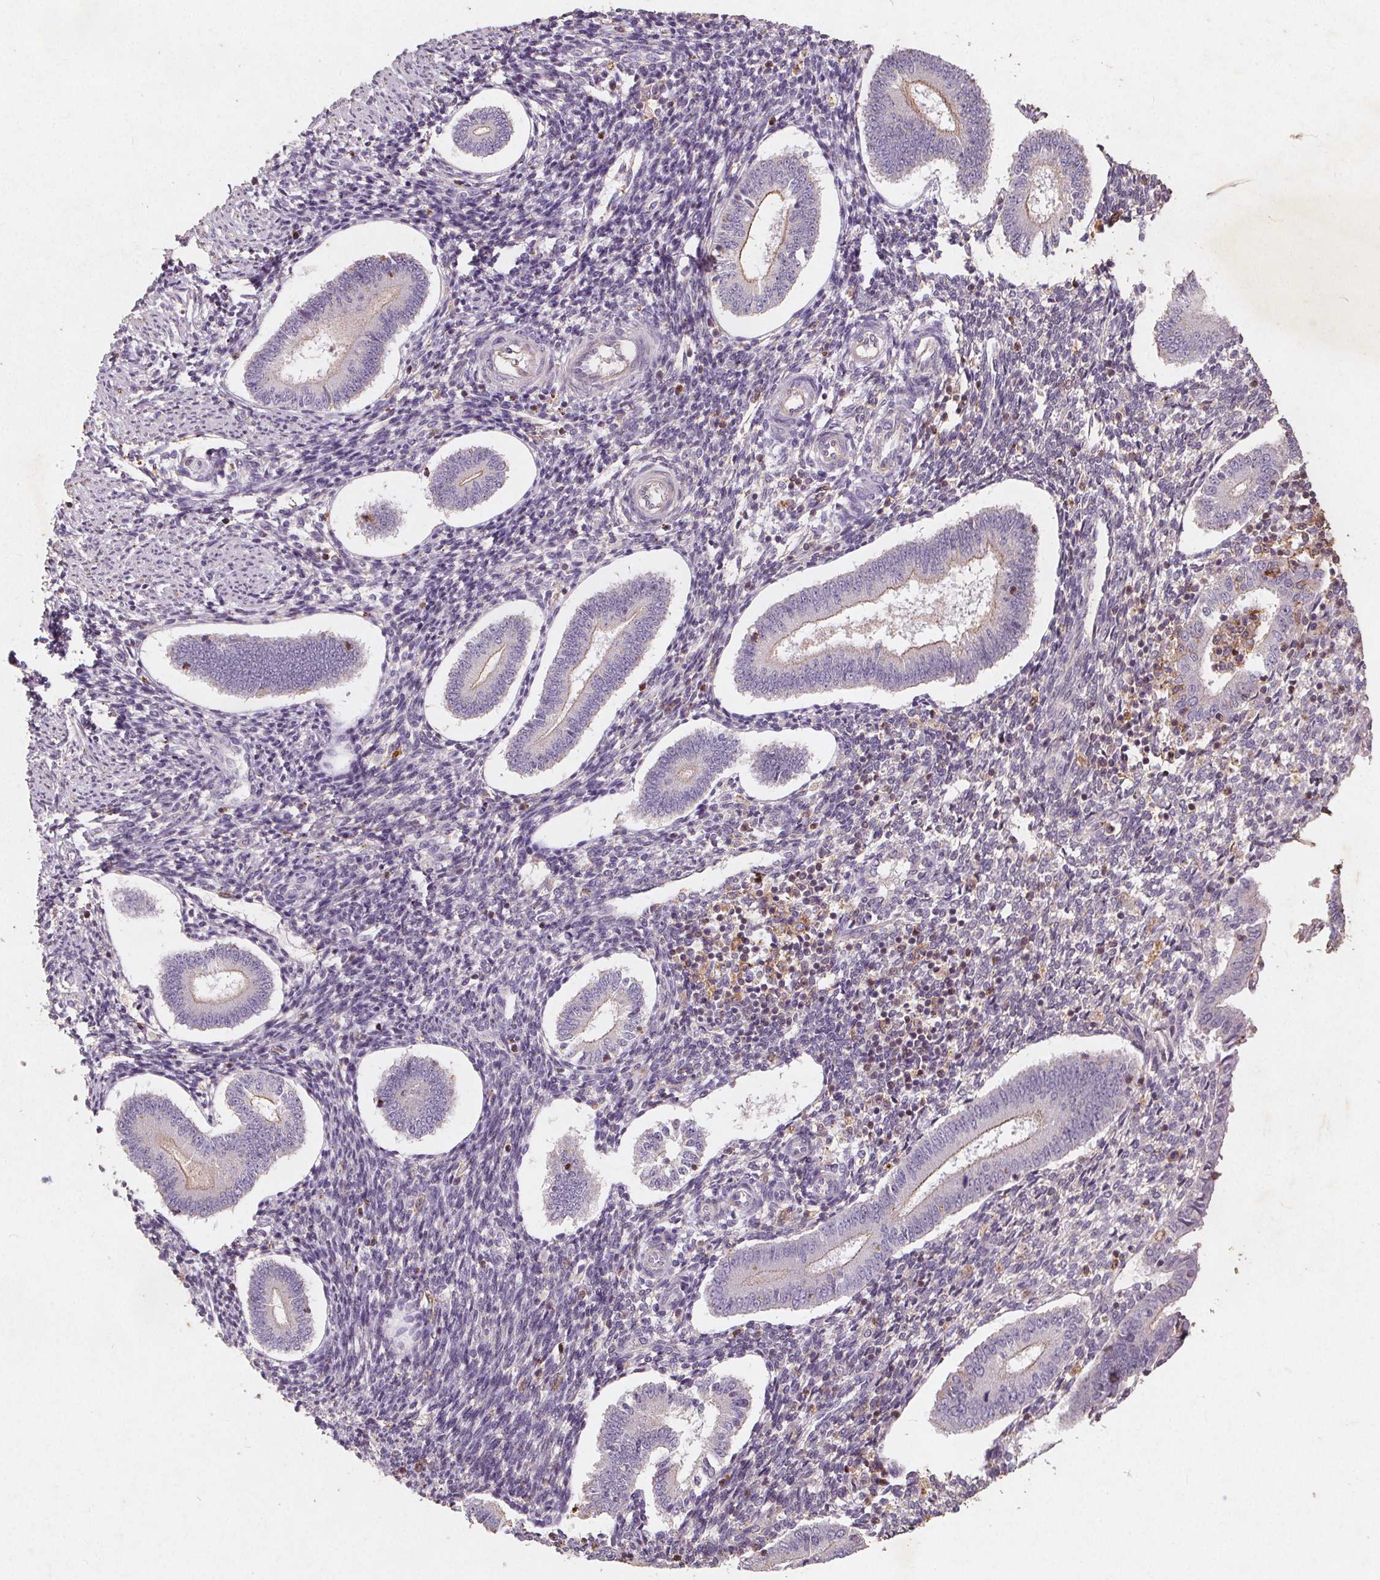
{"staining": {"intensity": "negative", "quantity": "none", "location": "none"}, "tissue": "endometrium", "cell_type": "Cells in endometrial stroma", "image_type": "normal", "snomed": [{"axis": "morphology", "description": "Normal tissue, NOS"}, {"axis": "topography", "description": "Endometrium"}], "caption": "This is a photomicrograph of IHC staining of normal endometrium, which shows no expression in cells in endometrial stroma.", "gene": "C19orf84", "patient": {"sex": "female", "age": 40}}